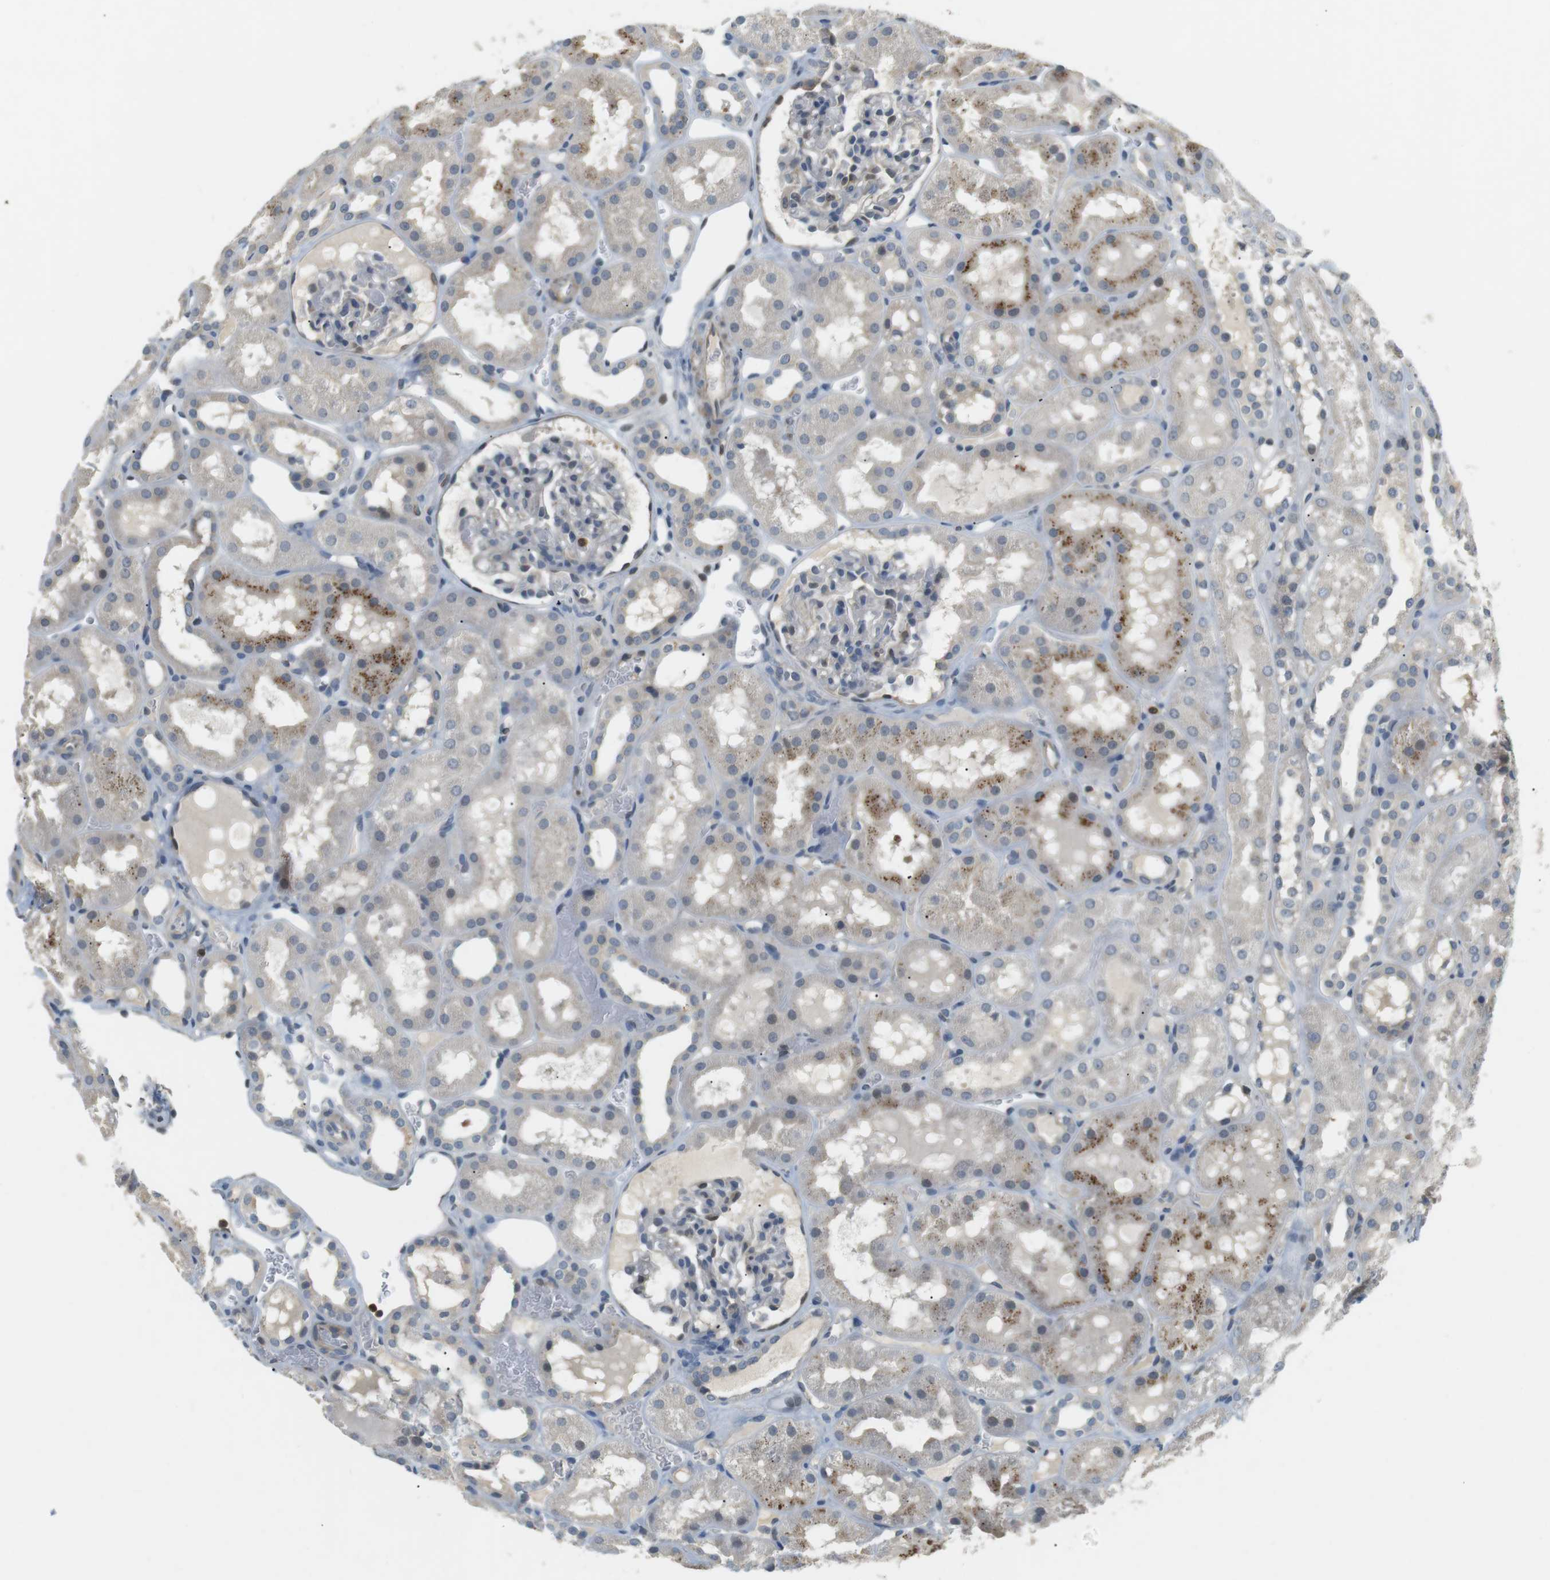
{"staining": {"intensity": "negative", "quantity": "none", "location": "none"}, "tissue": "kidney", "cell_type": "Cells in glomeruli", "image_type": "normal", "snomed": [{"axis": "morphology", "description": "Normal tissue, NOS"}, {"axis": "topography", "description": "Kidney"}, {"axis": "topography", "description": "Urinary bladder"}], "caption": "A histopathology image of human kidney is negative for staining in cells in glomeruli. (Brightfield microscopy of DAB immunohistochemistry (IHC) at high magnification).", "gene": "P2RY1", "patient": {"sex": "male", "age": 16}}